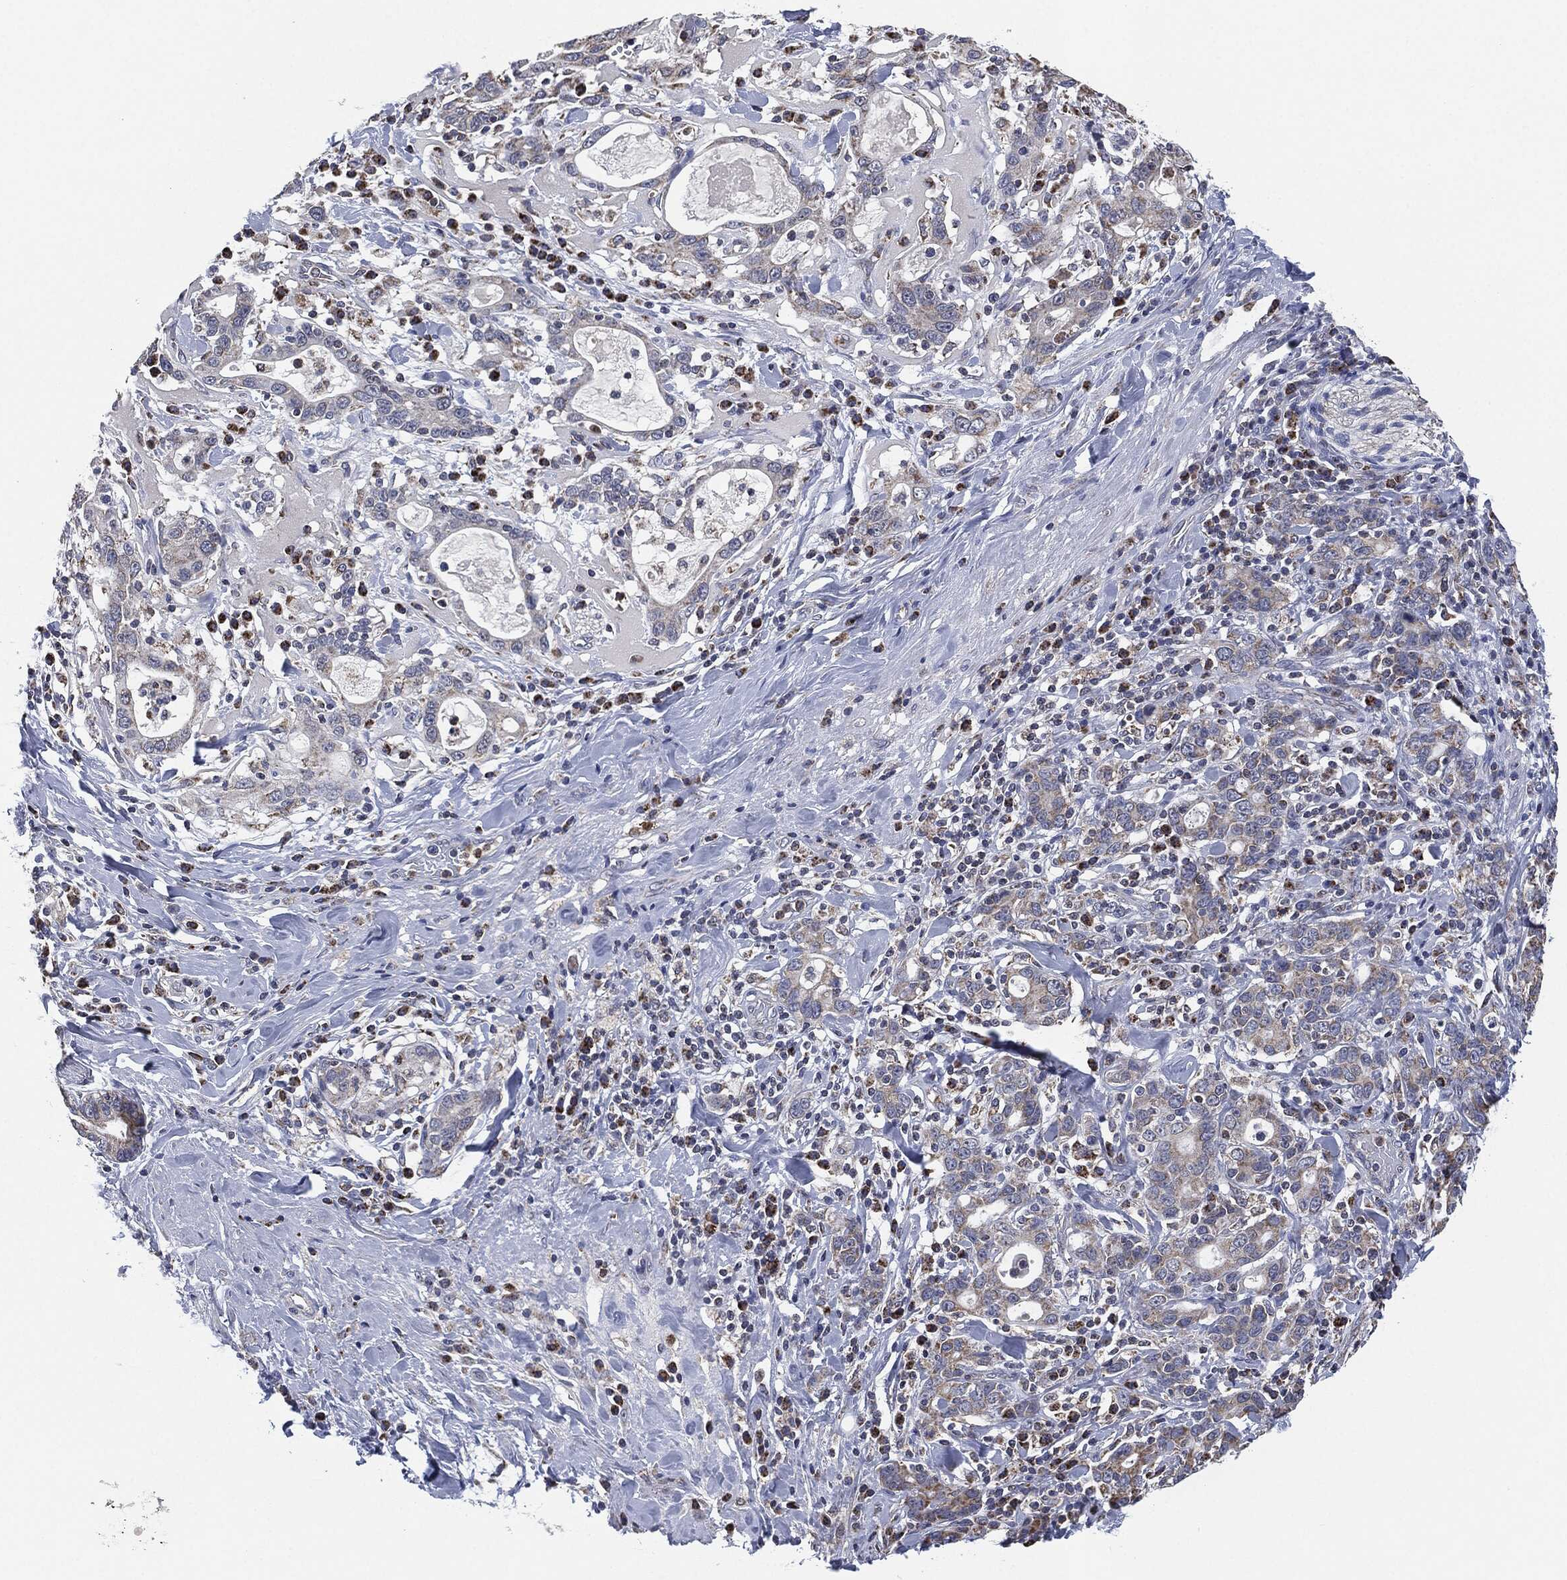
{"staining": {"intensity": "weak", "quantity": "25%-75%", "location": "cytoplasmic/membranous"}, "tissue": "stomach cancer", "cell_type": "Tumor cells", "image_type": "cancer", "snomed": [{"axis": "morphology", "description": "Adenocarcinoma, NOS"}, {"axis": "topography", "description": "Stomach"}], "caption": "This histopathology image displays immunohistochemistry staining of human stomach cancer (adenocarcinoma), with low weak cytoplasmic/membranous positivity in about 25%-75% of tumor cells.", "gene": "NDUFV2", "patient": {"sex": "male", "age": 79}}